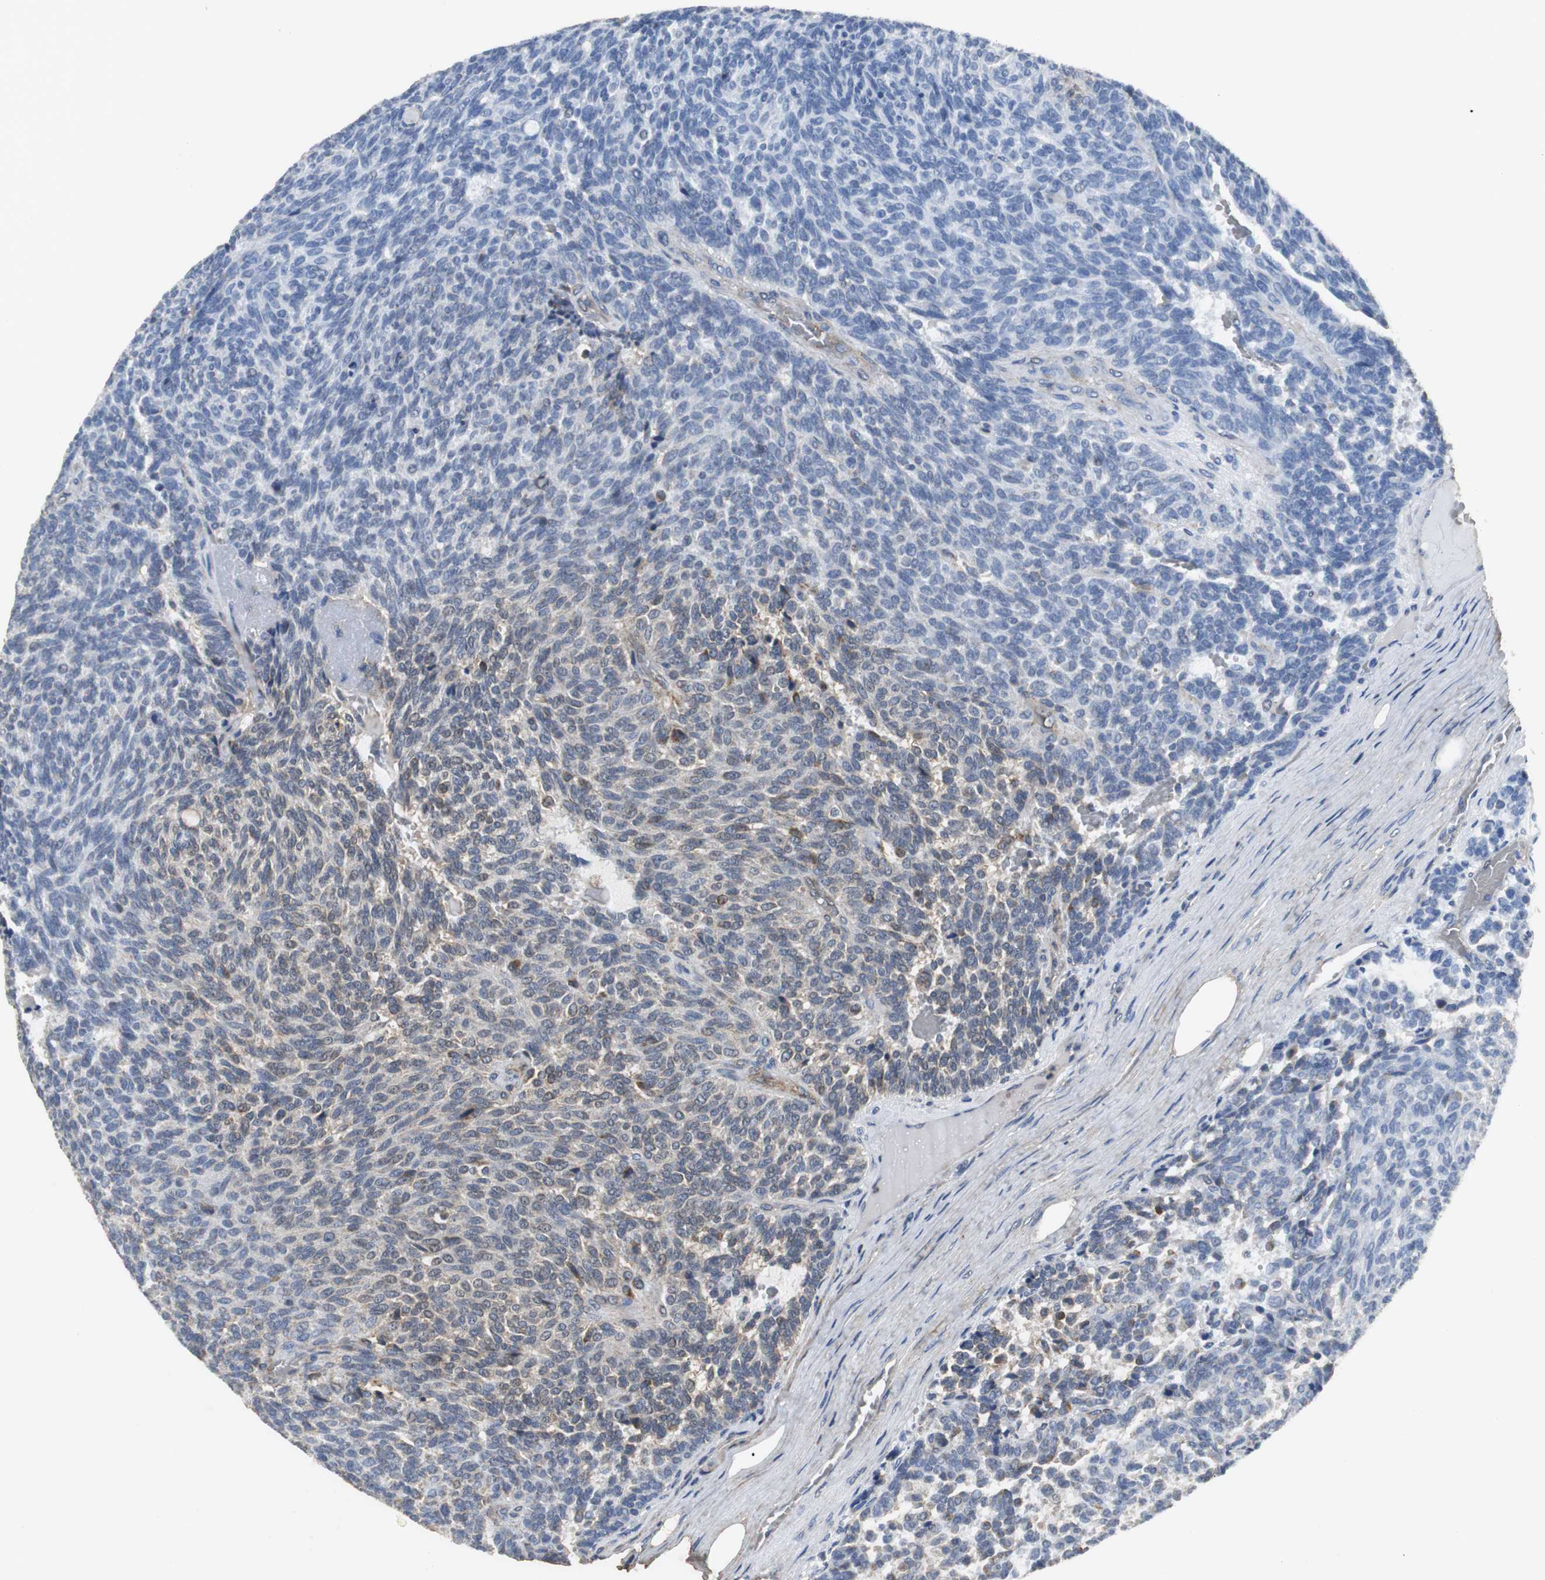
{"staining": {"intensity": "negative", "quantity": "none", "location": "none"}, "tissue": "carcinoid", "cell_type": "Tumor cells", "image_type": "cancer", "snomed": [{"axis": "morphology", "description": "Carcinoid, malignant, NOS"}, {"axis": "topography", "description": "Pancreas"}], "caption": "IHC histopathology image of malignant carcinoid stained for a protein (brown), which exhibits no expression in tumor cells.", "gene": "NNT", "patient": {"sex": "female", "age": 54}}